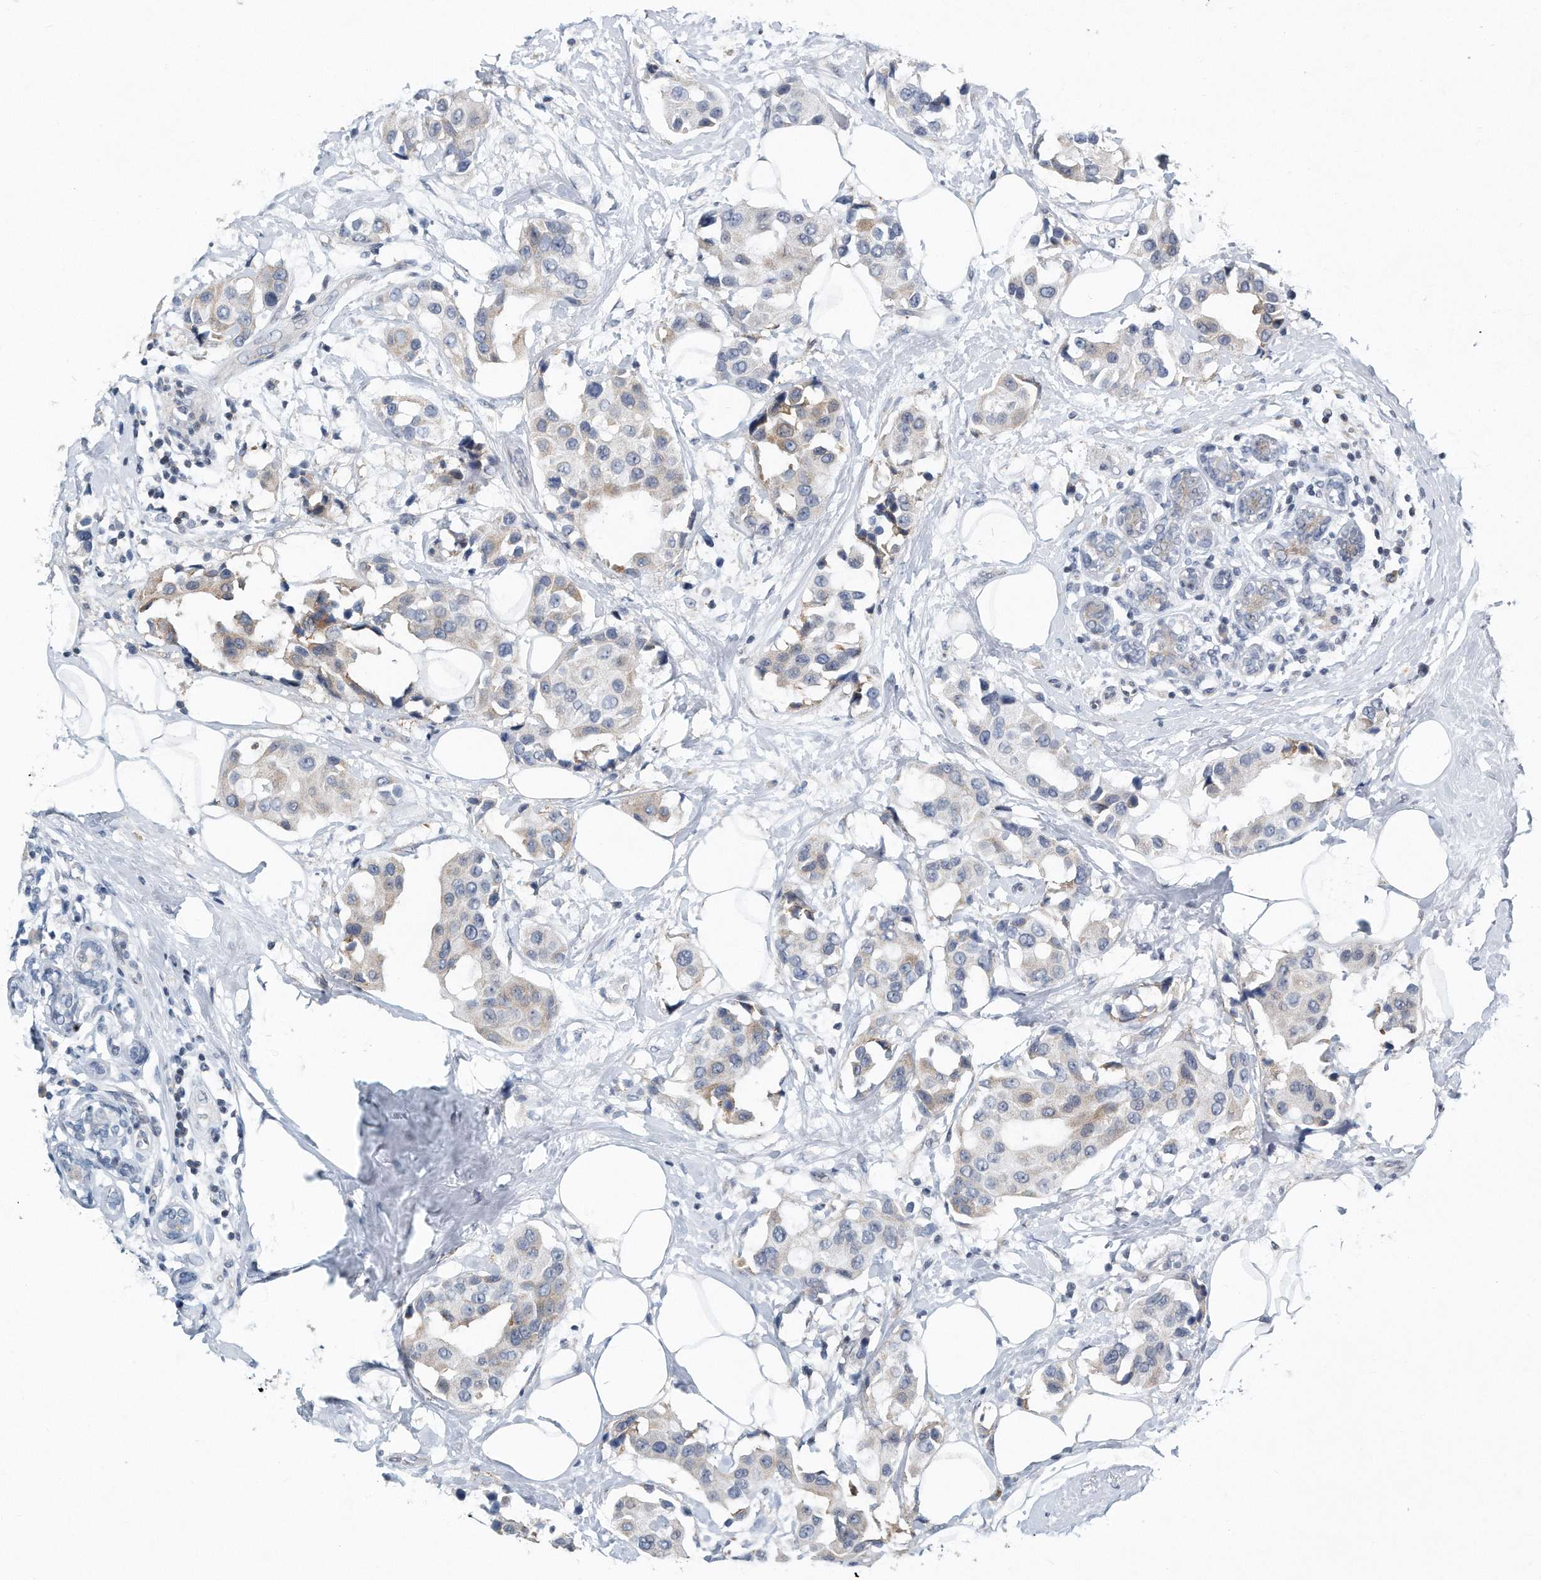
{"staining": {"intensity": "weak", "quantity": "<25%", "location": "cytoplasmic/membranous"}, "tissue": "breast cancer", "cell_type": "Tumor cells", "image_type": "cancer", "snomed": [{"axis": "morphology", "description": "Normal tissue, NOS"}, {"axis": "morphology", "description": "Duct carcinoma"}, {"axis": "topography", "description": "Breast"}], "caption": "Intraductal carcinoma (breast) stained for a protein using IHC reveals no positivity tumor cells.", "gene": "VLDLR", "patient": {"sex": "female", "age": 39}}